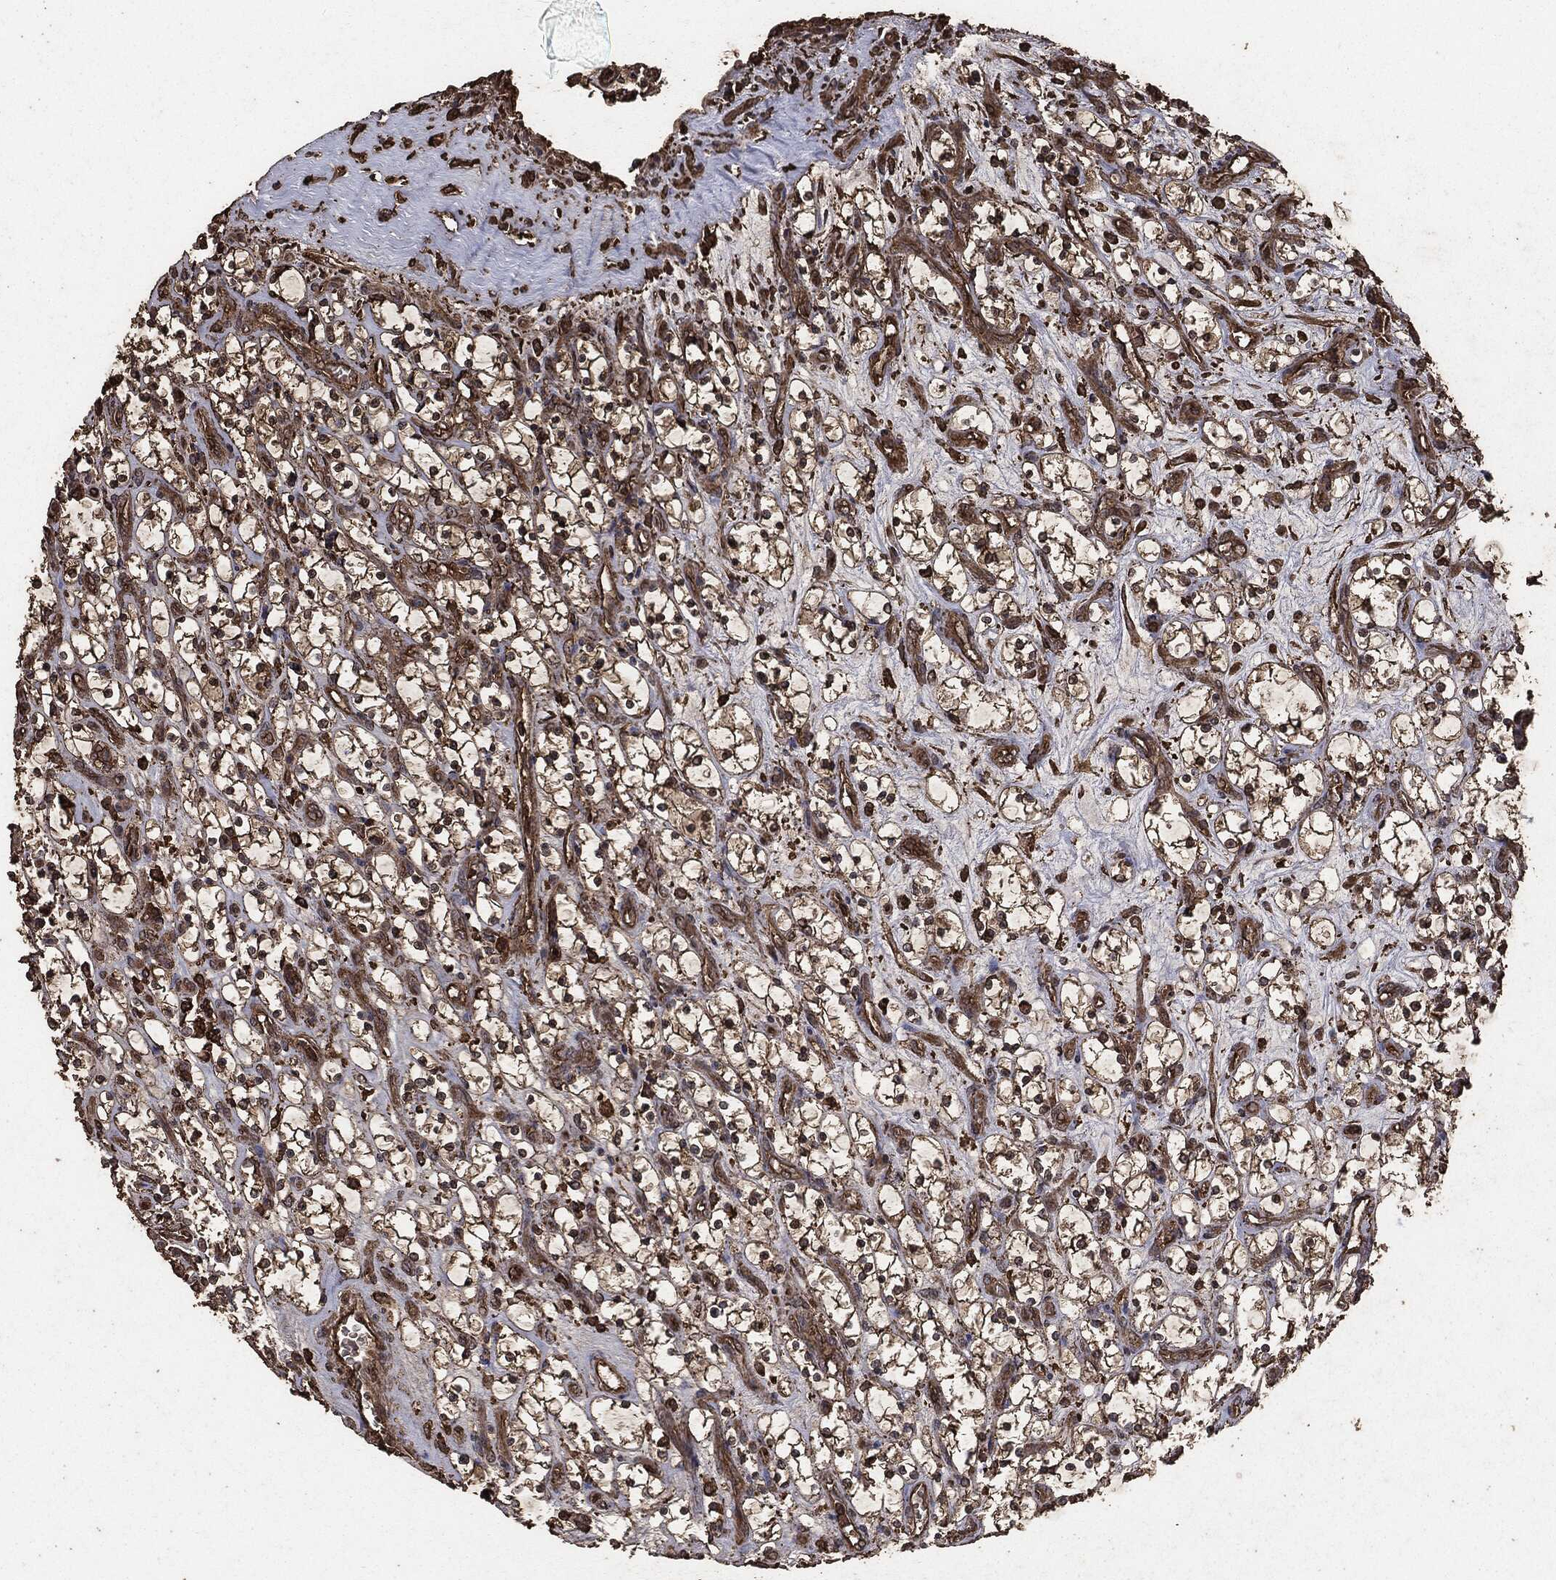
{"staining": {"intensity": "moderate", "quantity": ">75%", "location": "cytoplasmic/membranous"}, "tissue": "renal cancer", "cell_type": "Tumor cells", "image_type": "cancer", "snomed": [{"axis": "morphology", "description": "Adenocarcinoma, NOS"}, {"axis": "topography", "description": "Kidney"}], "caption": "Immunohistochemical staining of renal adenocarcinoma exhibits moderate cytoplasmic/membranous protein expression in about >75% of tumor cells. (IHC, brightfield microscopy, high magnification).", "gene": "MTOR", "patient": {"sex": "female", "age": 69}}